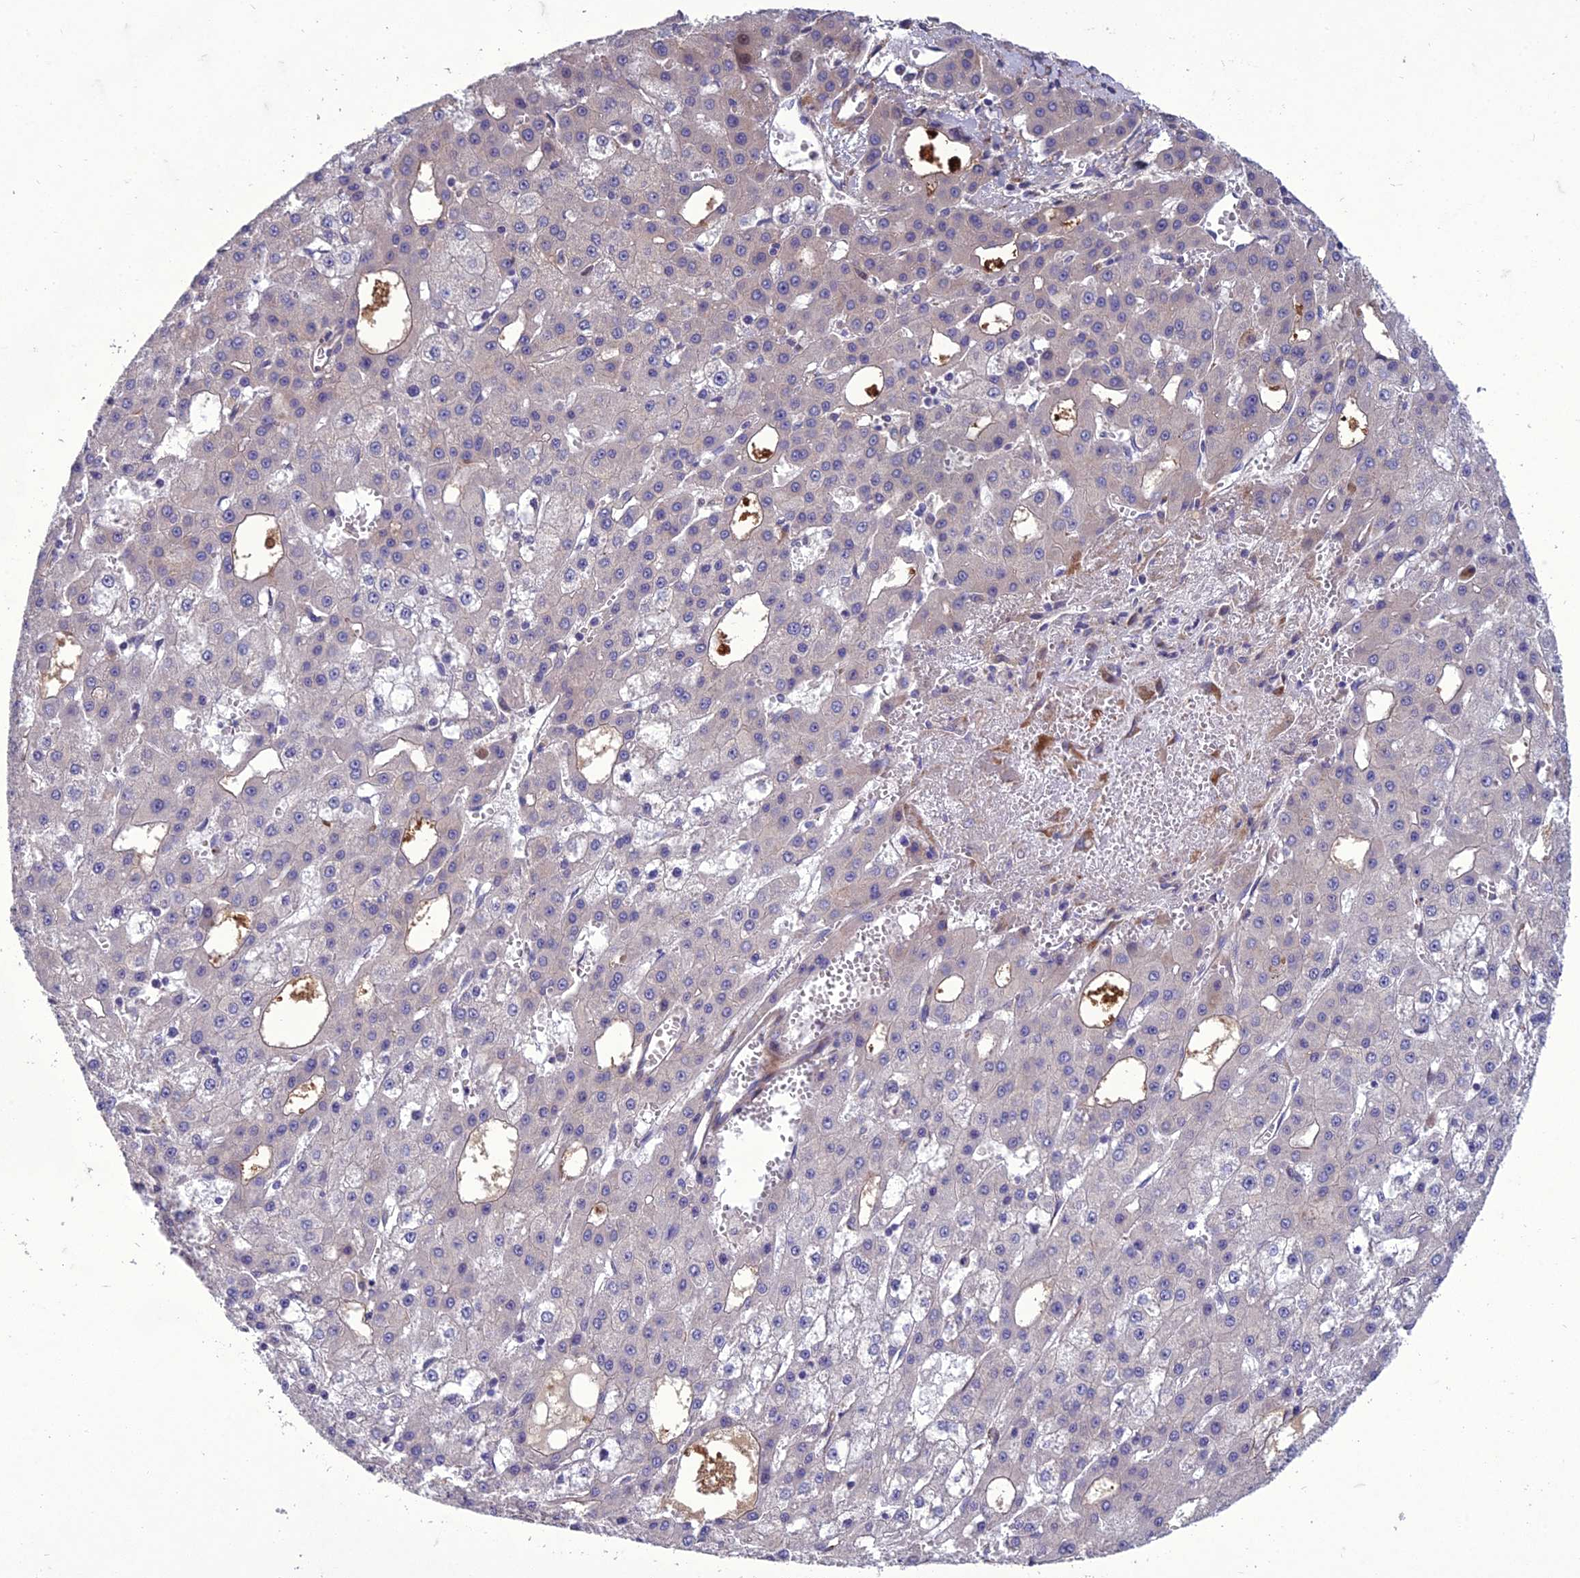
{"staining": {"intensity": "negative", "quantity": "none", "location": "none"}, "tissue": "liver cancer", "cell_type": "Tumor cells", "image_type": "cancer", "snomed": [{"axis": "morphology", "description": "Carcinoma, Hepatocellular, NOS"}, {"axis": "topography", "description": "Liver"}], "caption": "Liver cancer (hepatocellular carcinoma) stained for a protein using immunohistochemistry (IHC) shows no expression tumor cells.", "gene": "ADIPOR2", "patient": {"sex": "male", "age": 47}}